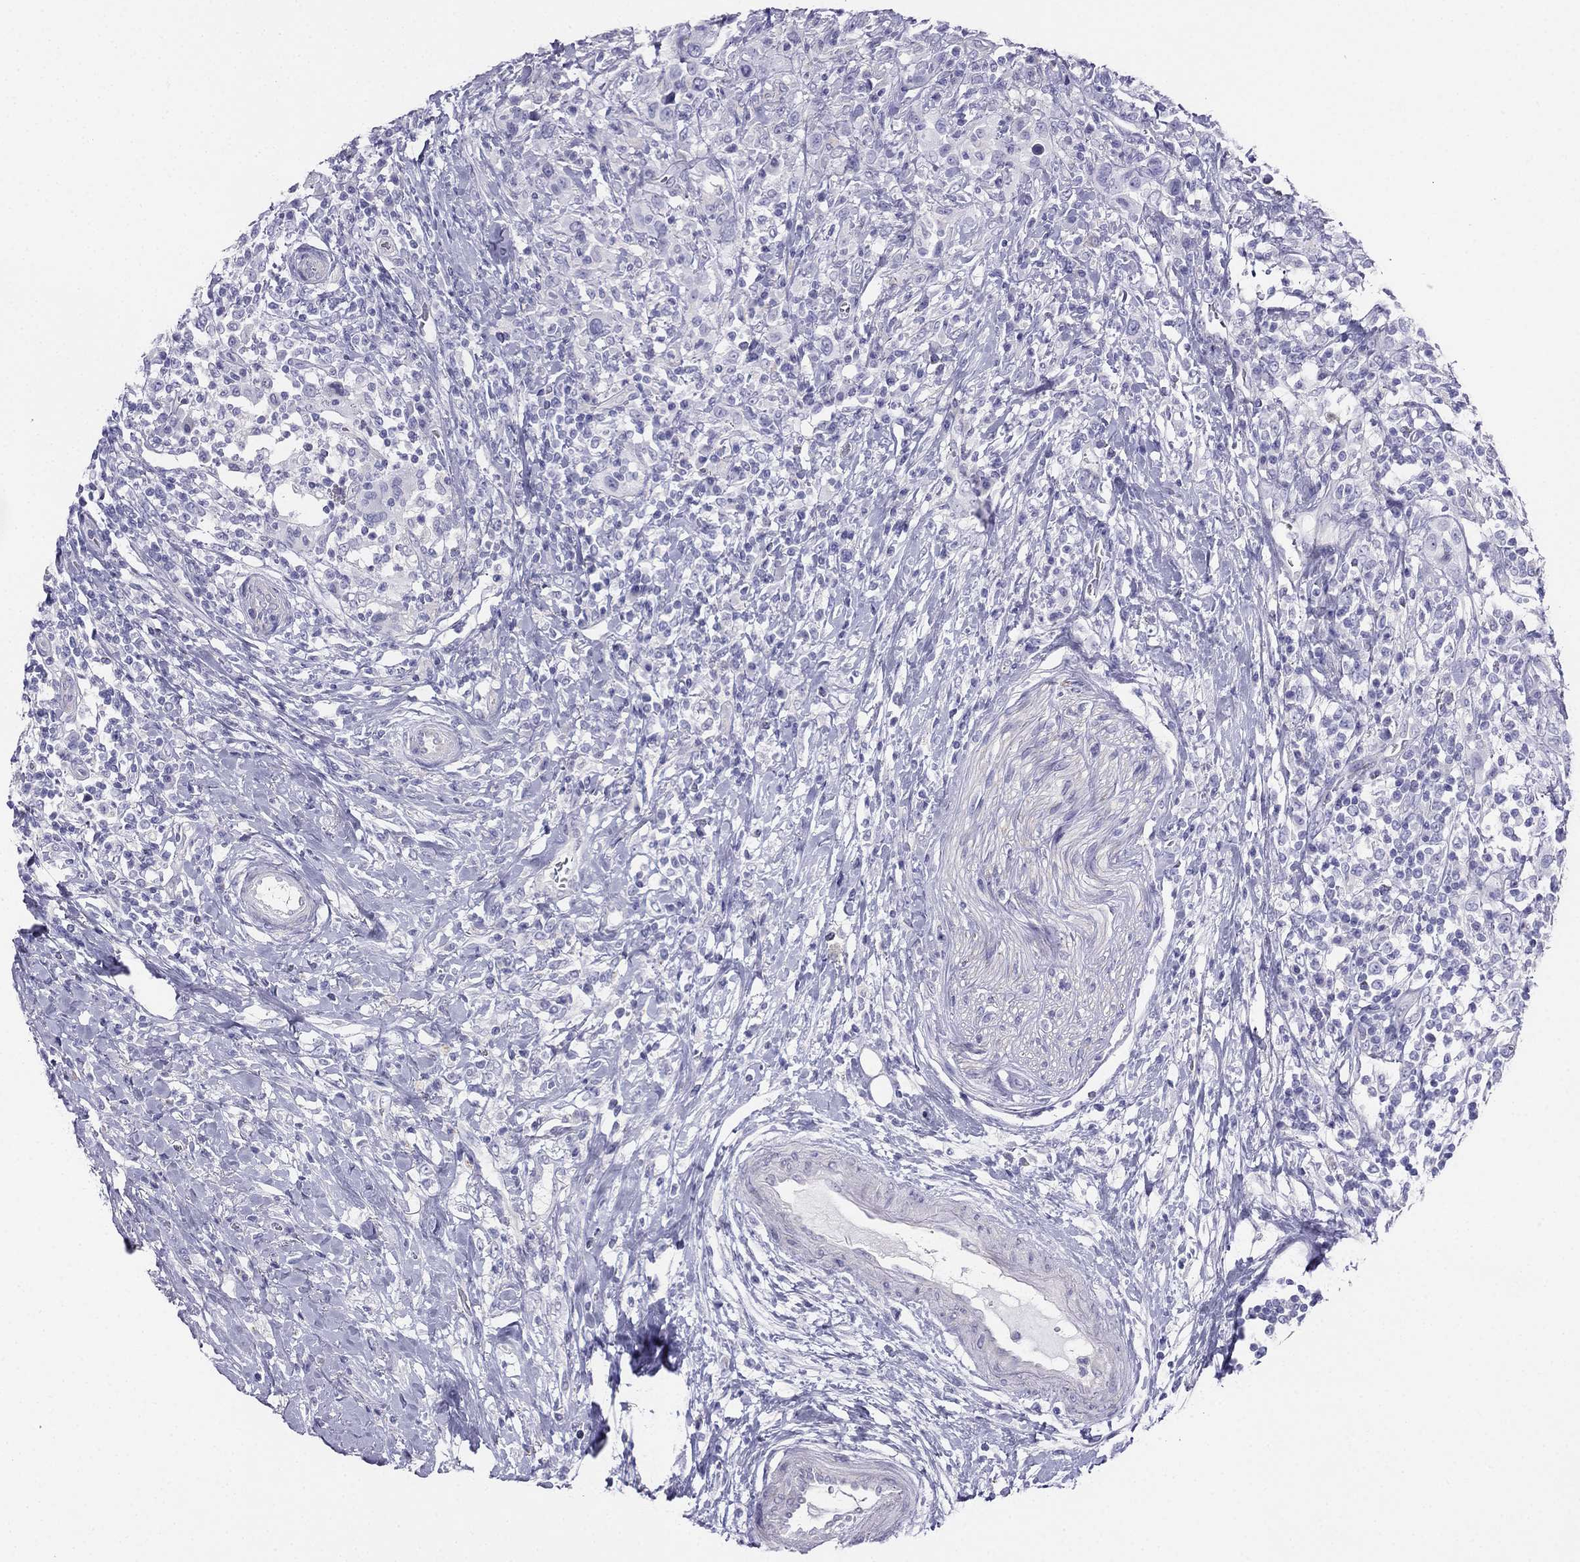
{"staining": {"intensity": "negative", "quantity": "none", "location": "none"}, "tissue": "urothelial cancer", "cell_type": "Tumor cells", "image_type": "cancer", "snomed": [{"axis": "morphology", "description": "Urothelial carcinoma, NOS"}, {"axis": "morphology", "description": "Urothelial carcinoma, High grade"}, {"axis": "topography", "description": "Urinary bladder"}], "caption": "Tumor cells are negative for brown protein staining in urothelial cancer. (Stains: DAB (3,3'-diaminobenzidine) immunohistochemistry (IHC) with hematoxylin counter stain, Microscopy: brightfield microscopy at high magnification).", "gene": "ALOXE3", "patient": {"sex": "female", "age": 64}}